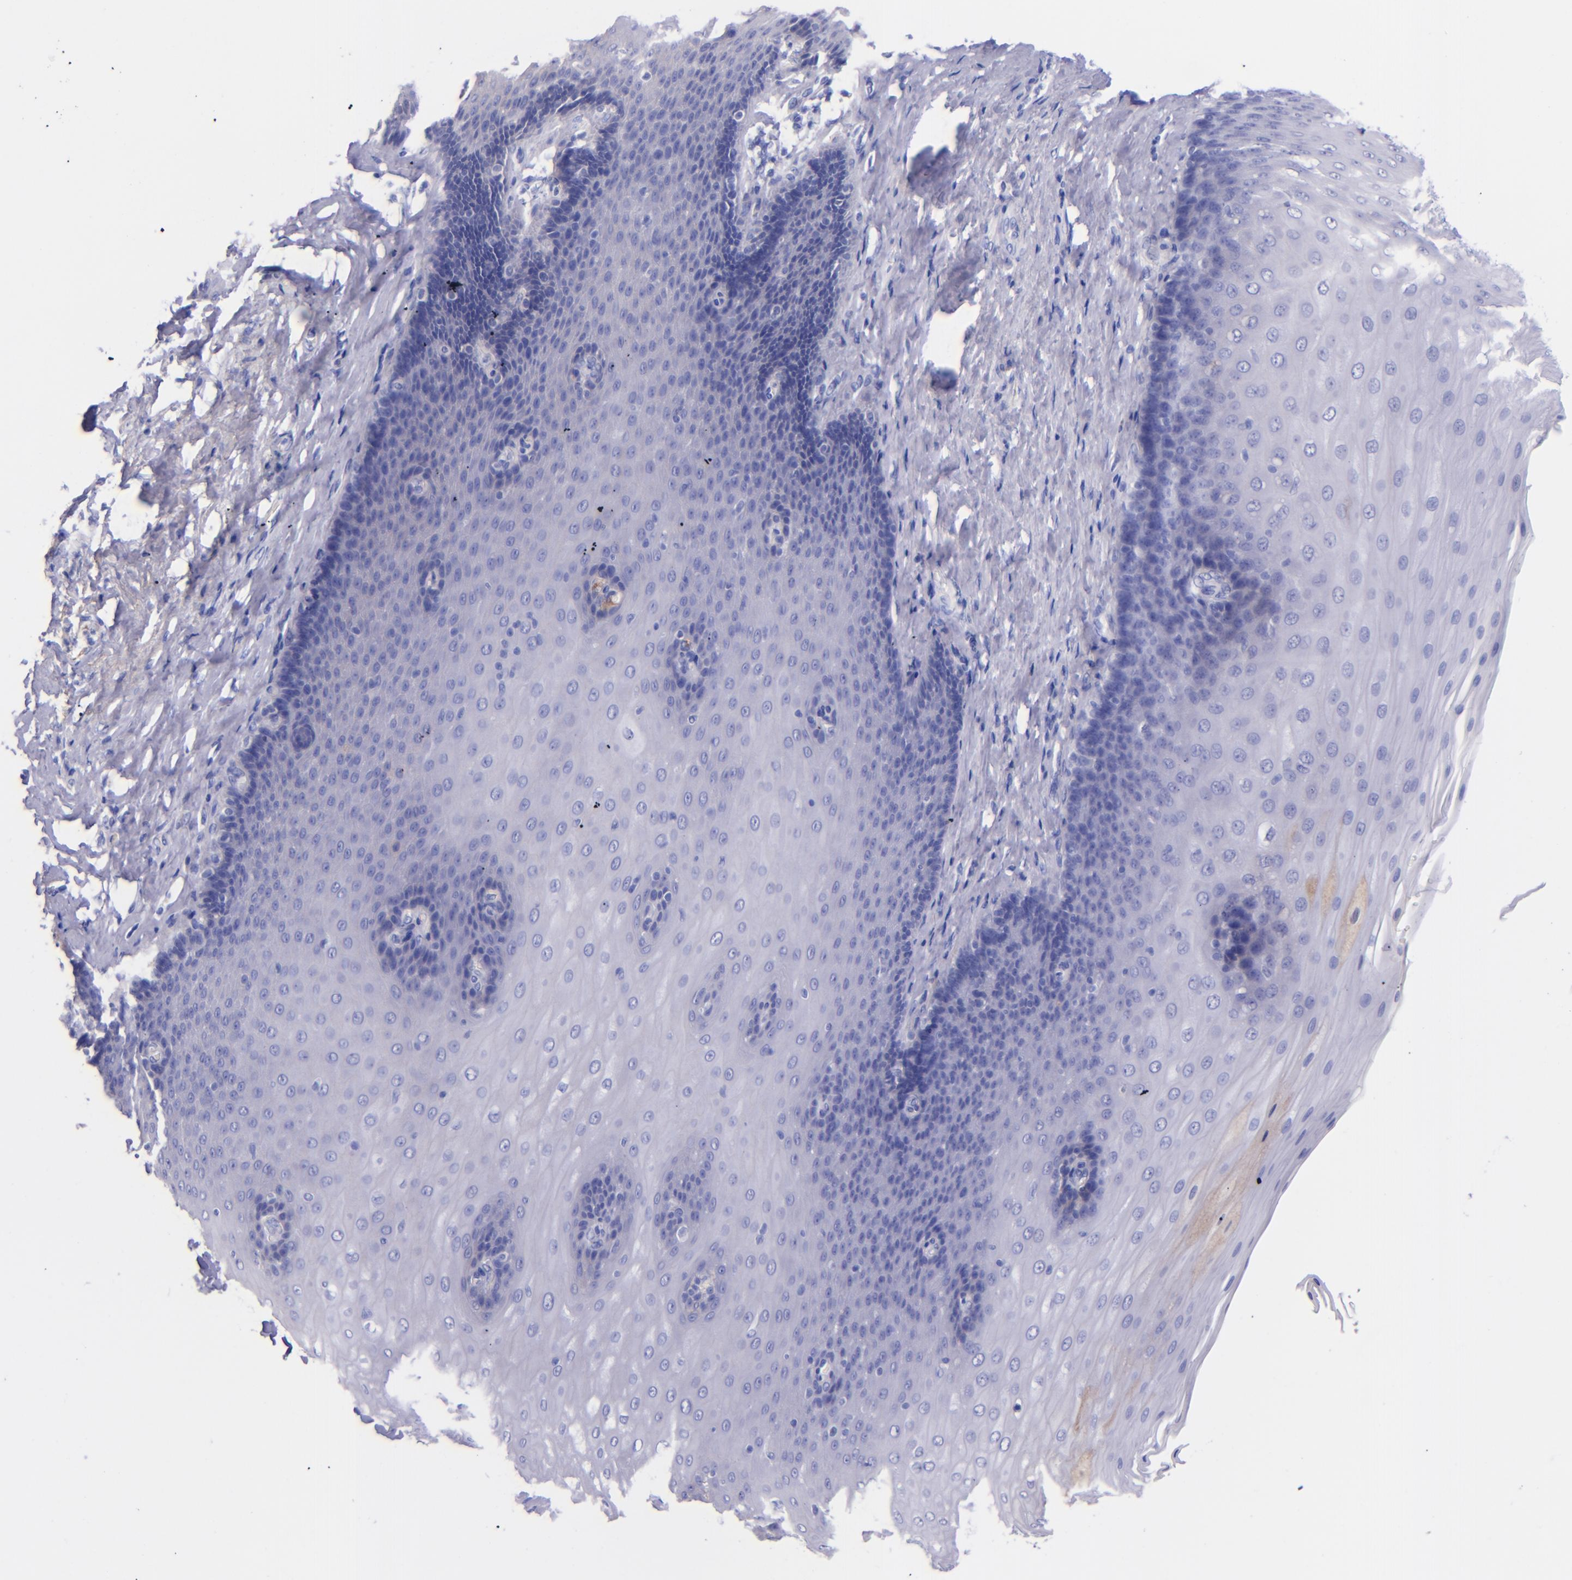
{"staining": {"intensity": "negative", "quantity": "none", "location": "none"}, "tissue": "esophagus", "cell_type": "Squamous epithelial cells", "image_type": "normal", "snomed": [{"axis": "morphology", "description": "Normal tissue, NOS"}, {"axis": "topography", "description": "Esophagus"}], "caption": "DAB (3,3'-diaminobenzidine) immunohistochemical staining of unremarkable esophagus reveals no significant positivity in squamous epithelial cells.", "gene": "KNG1", "patient": {"sex": "male", "age": 62}}